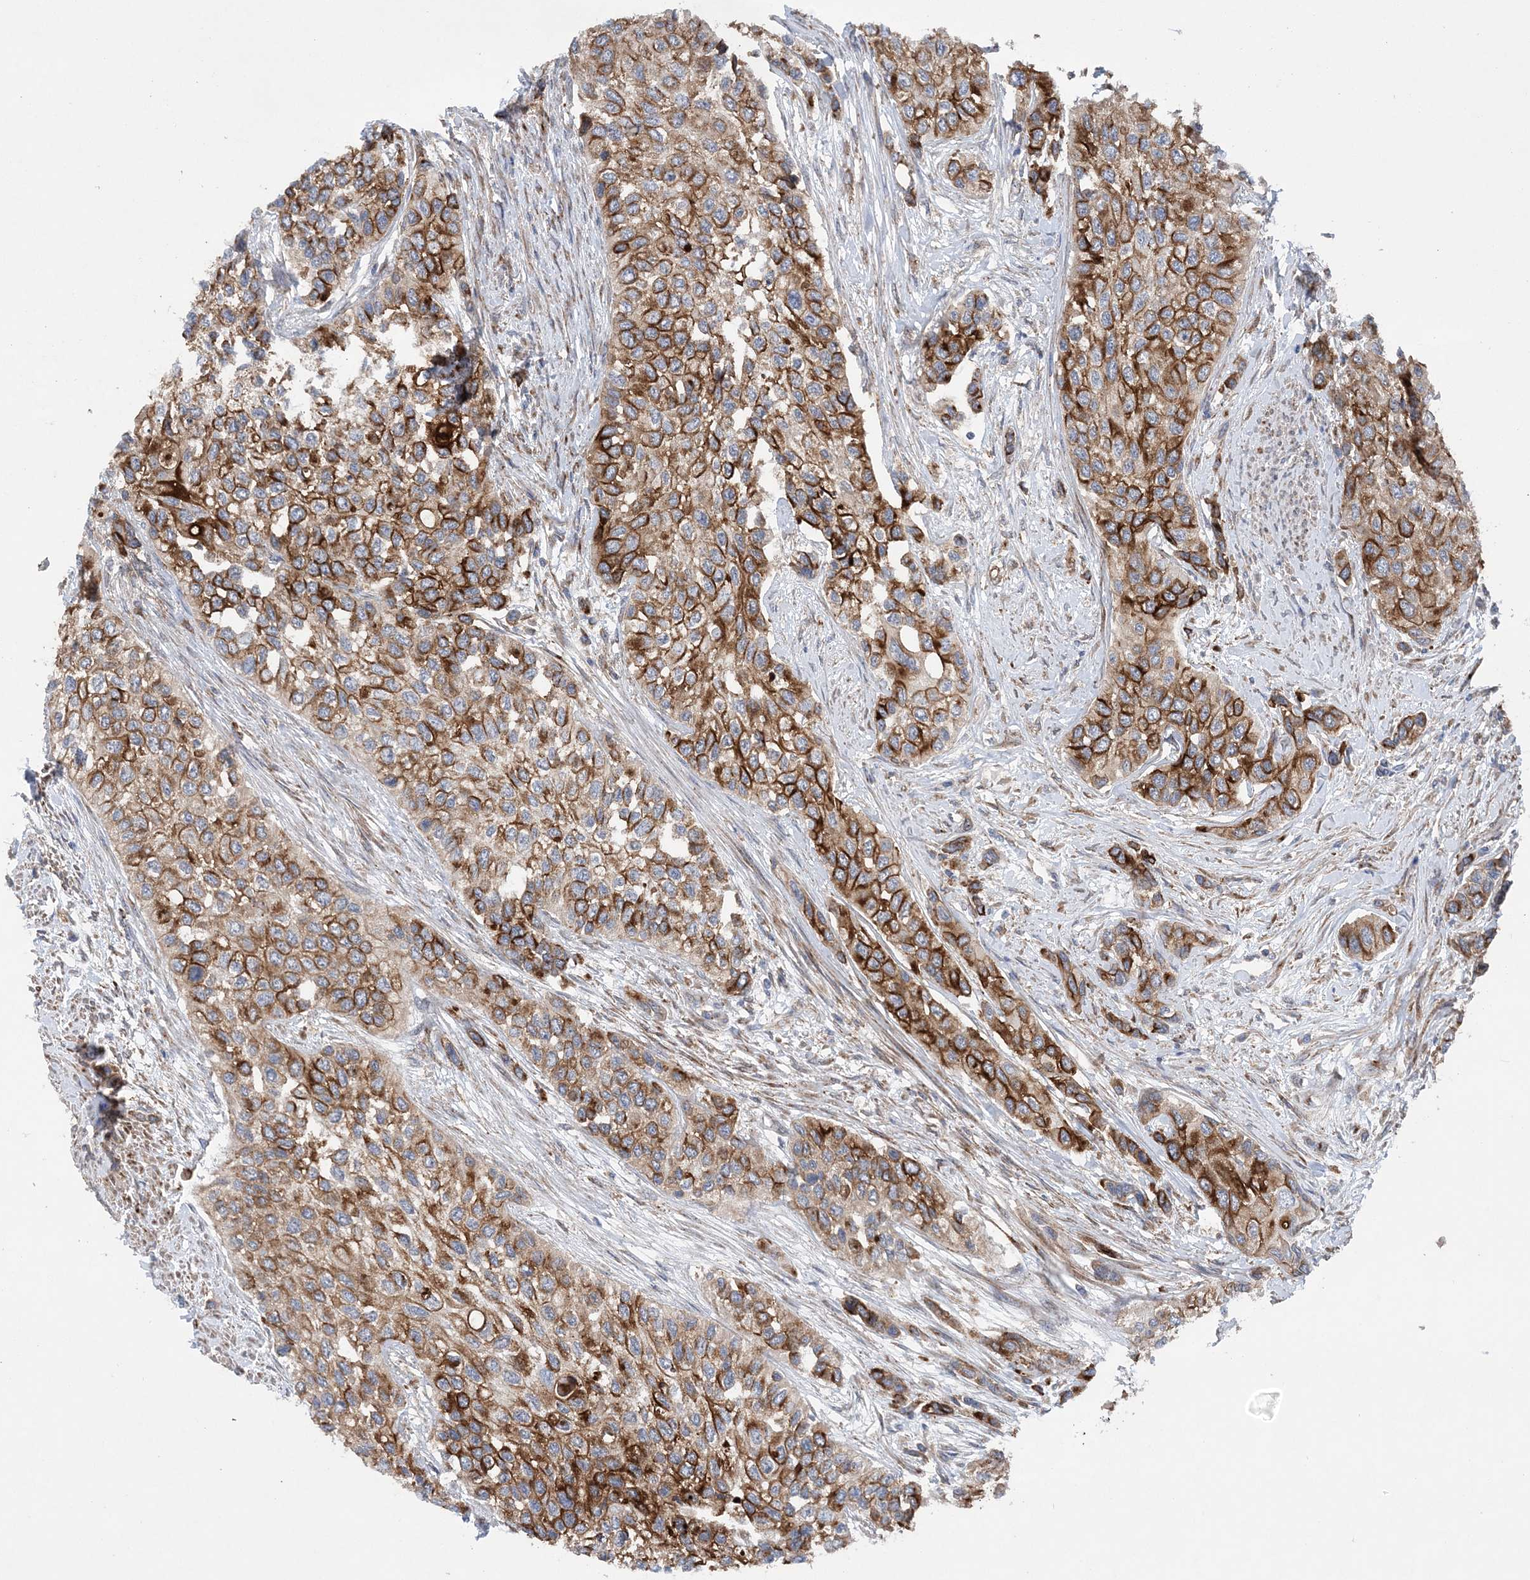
{"staining": {"intensity": "strong", "quantity": "25%-75%", "location": "cytoplasmic/membranous"}, "tissue": "urothelial cancer", "cell_type": "Tumor cells", "image_type": "cancer", "snomed": [{"axis": "morphology", "description": "Normal tissue, NOS"}, {"axis": "morphology", "description": "Urothelial carcinoma, High grade"}, {"axis": "topography", "description": "Vascular tissue"}, {"axis": "topography", "description": "Urinary bladder"}], "caption": "An immunohistochemistry image of neoplastic tissue is shown. Protein staining in brown highlights strong cytoplasmic/membranous positivity in high-grade urothelial carcinoma within tumor cells. The staining was performed using DAB (3,3'-diaminobenzidine), with brown indicating positive protein expression. Nuclei are stained blue with hematoxylin.", "gene": "PTTG1IP", "patient": {"sex": "female", "age": 56}}